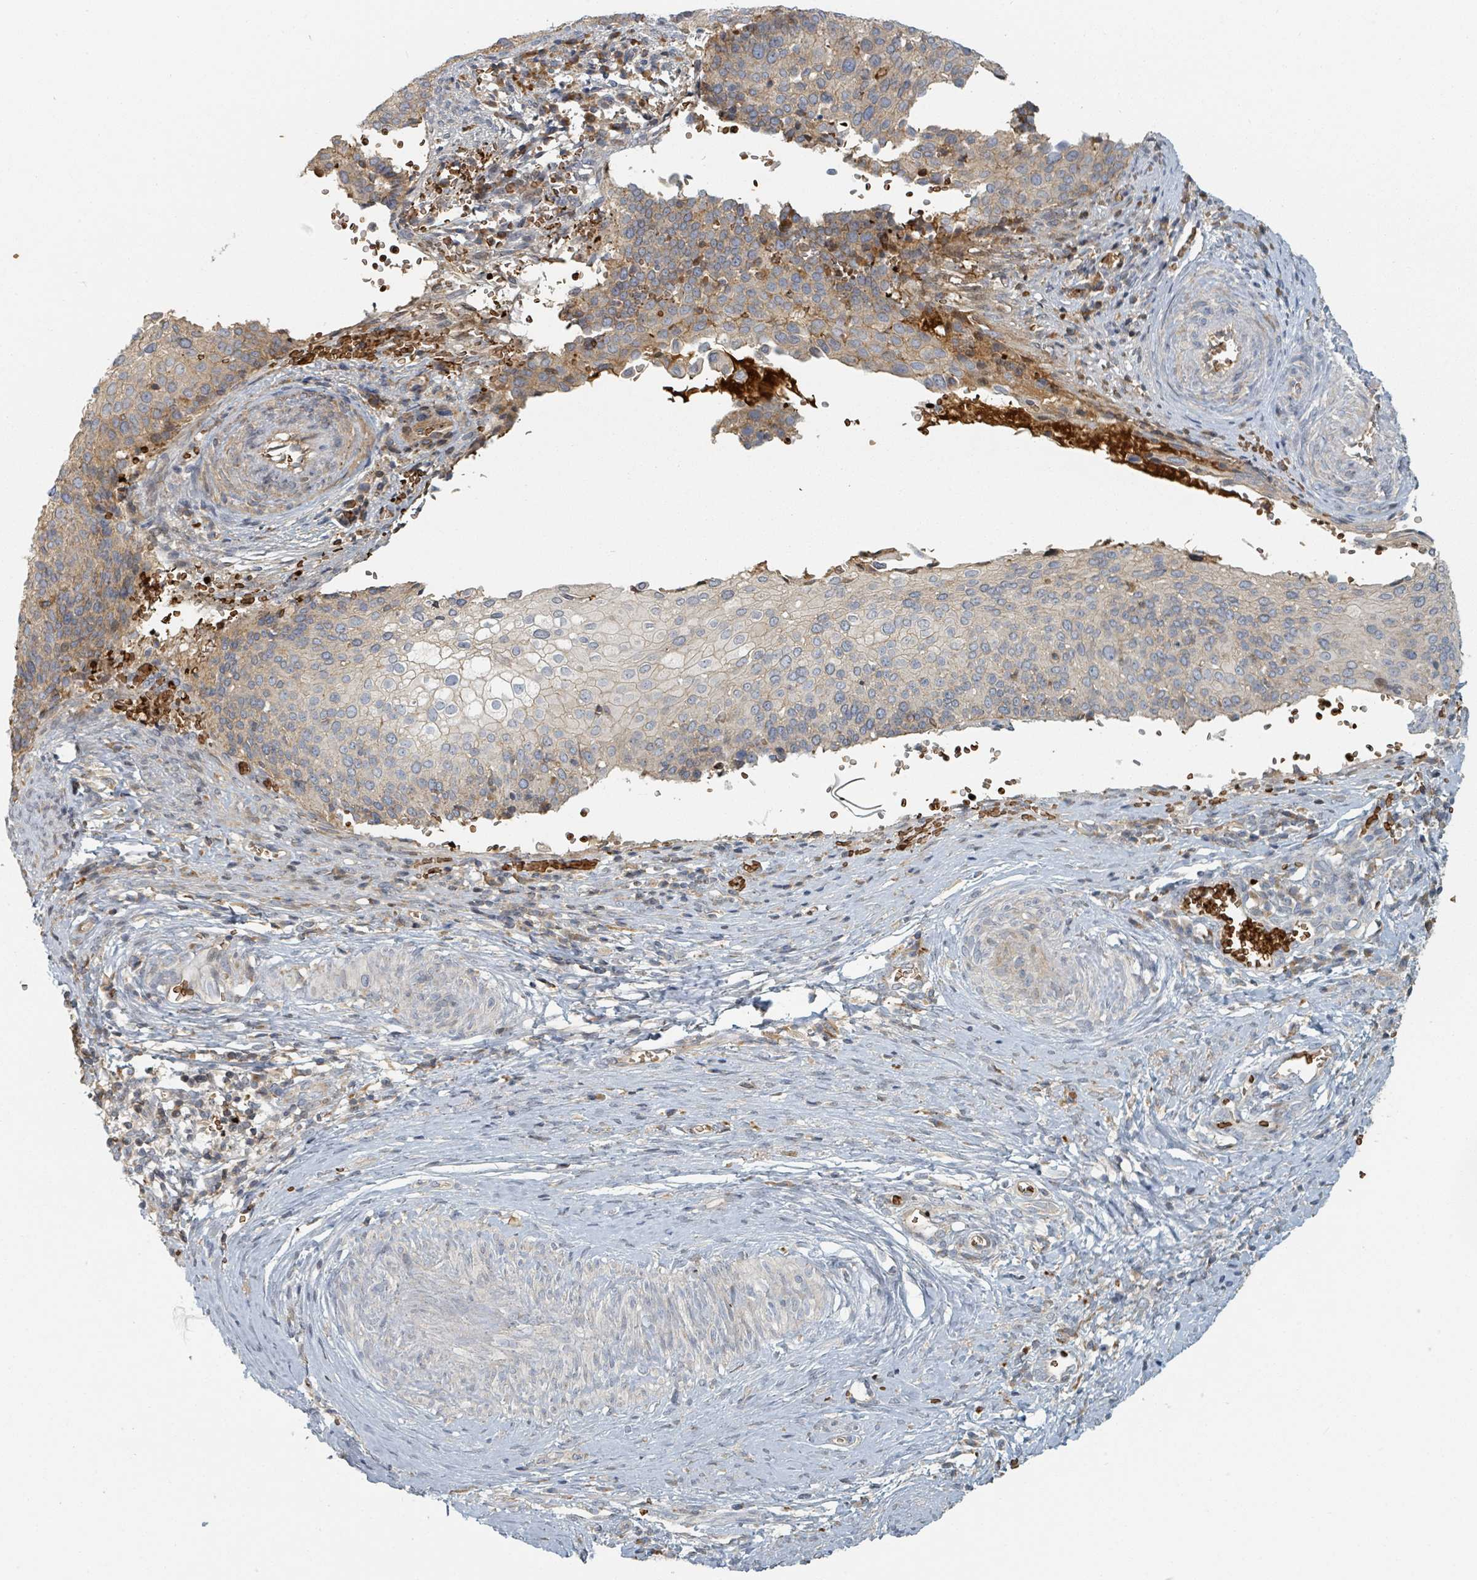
{"staining": {"intensity": "weak", "quantity": "<25%", "location": "cytoplasmic/membranous"}, "tissue": "cervical cancer", "cell_type": "Tumor cells", "image_type": "cancer", "snomed": [{"axis": "morphology", "description": "Squamous cell carcinoma, NOS"}, {"axis": "topography", "description": "Cervix"}], "caption": "The immunohistochemistry (IHC) micrograph has no significant expression in tumor cells of cervical squamous cell carcinoma tissue.", "gene": "TRPC4AP", "patient": {"sex": "female", "age": 44}}